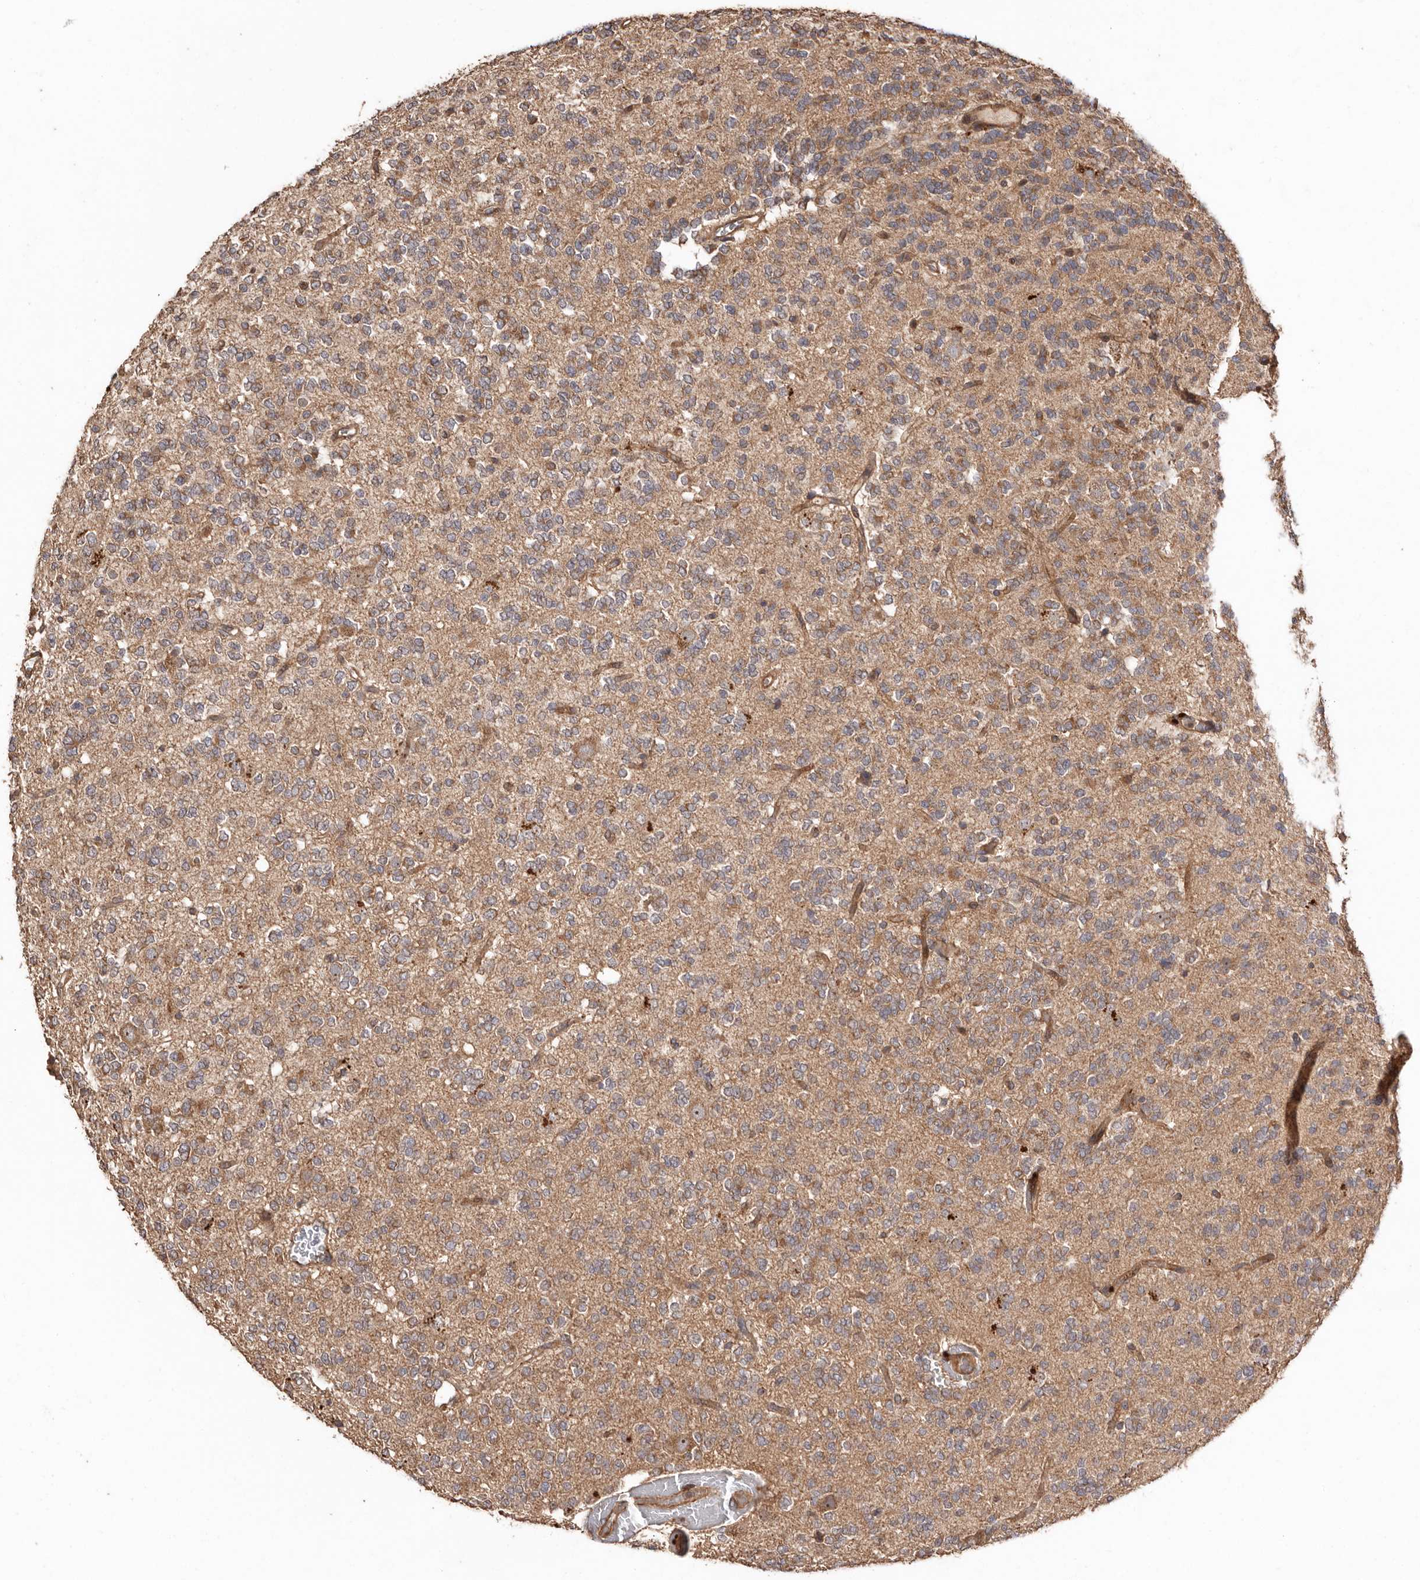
{"staining": {"intensity": "moderate", "quantity": "25%-75%", "location": "cytoplasmic/membranous"}, "tissue": "glioma", "cell_type": "Tumor cells", "image_type": "cancer", "snomed": [{"axis": "morphology", "description": "Glioma, malignant, Low grade"}, {"axis": "topography", "description": "Brain"}], "caption": "Immunohistochemical staining of glioma displays medium levels of moderate cytoplasmic/membranous expression in approximately 25%-75% of tumor cells.", "gene": "RWDD1", "patient": {"sex": "male", "age": 38}}